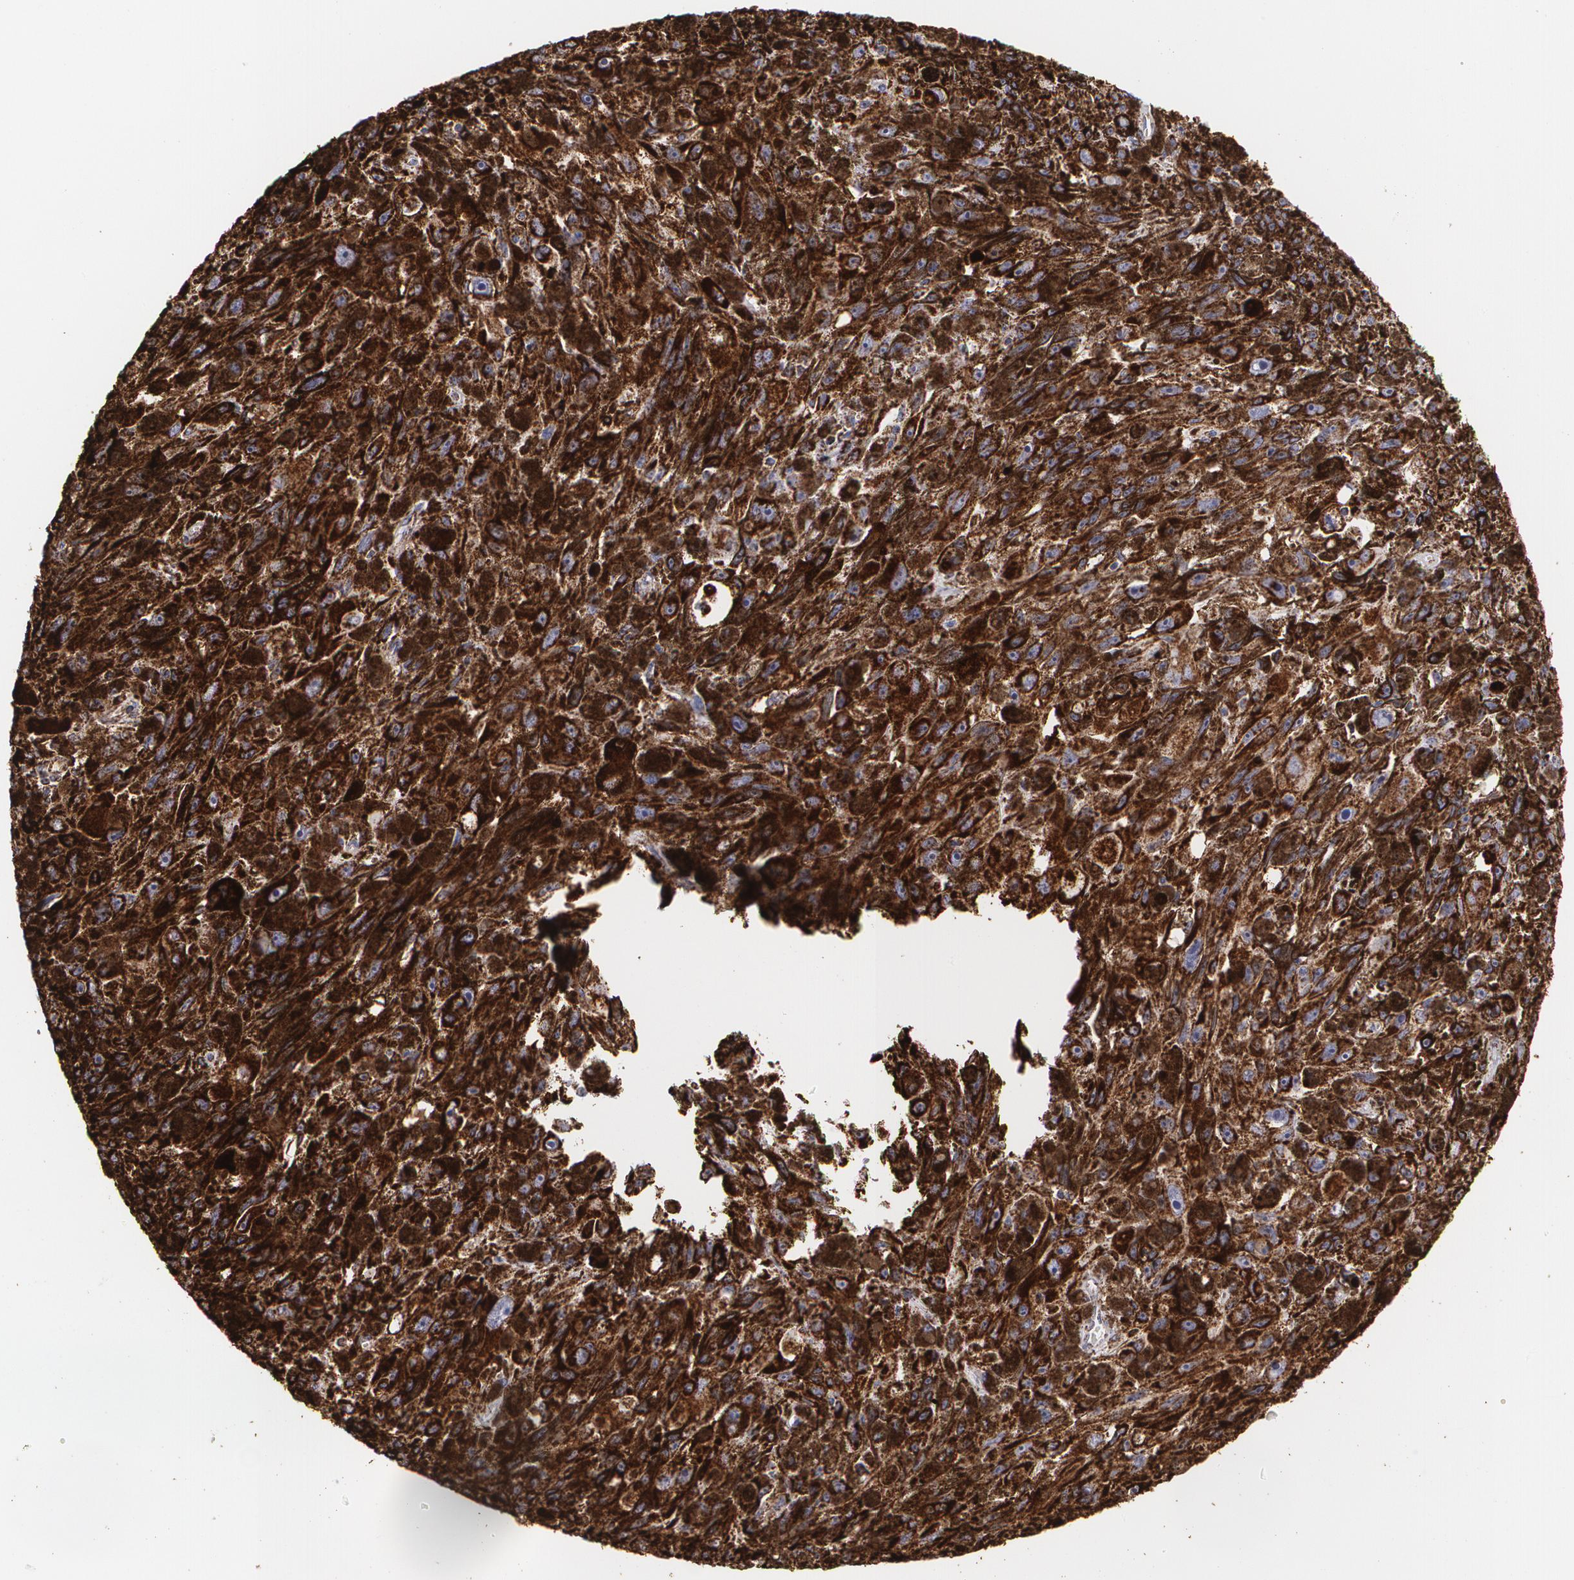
{"staining": {"intensity": "negative", "quantity": "none", "location": "none"}, "tissue": "melanoma", "cell_type": "Tumor cells", "image_type": "cancer", "snomed": [{"axis": "morphology", "description": "Malignant melanoma, NOS"}, {"axis": "topography", "description": "Skin"}], "caption": "Immunohistochemical staining of melanoma exhibits no significant expression in tumor cells.", "gene": "HSPD1", "patient": {"sex": "female", "age": 104}}